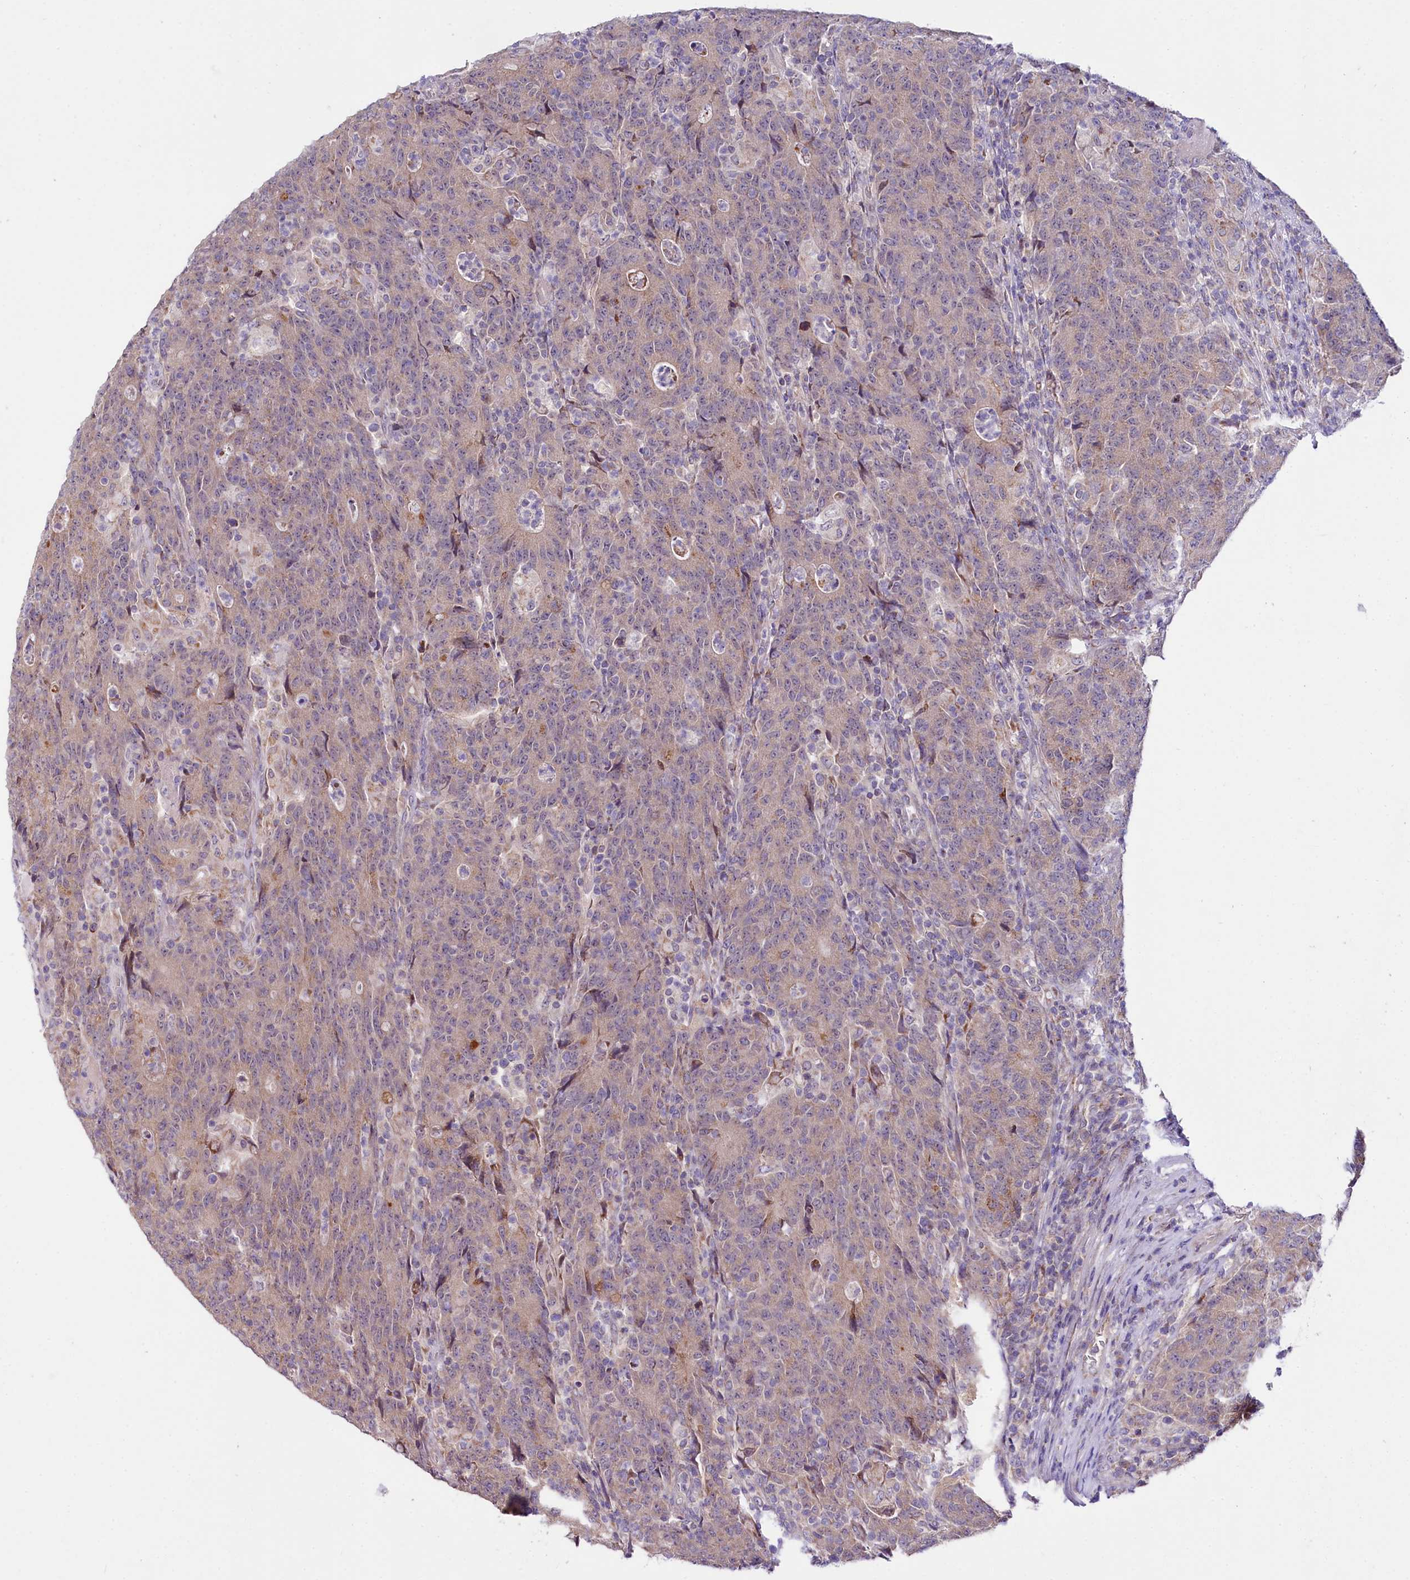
{"staining": {"intensity": "weak", "quantity": "25%-75%", "location": "cytoplasmic/membranous"}, "tissue": "colorectal cancer", "cell_type": "Tumor cells", "image_type": "cancer", "snomed": [{"axis": "morphology", "description": "Adenocarcinoma, NOS"}, {"axis": "topography", "description": "Colon"}], "caption": "Colorectal adenocarcinoma stained with immunohistochemistry (IHC) exhibits weak cytoplasmic/membranous positivity in about 25%-75% of tumor cells.", "gene": "CEP295", "patient": {"sex": "female", "age": 75}}